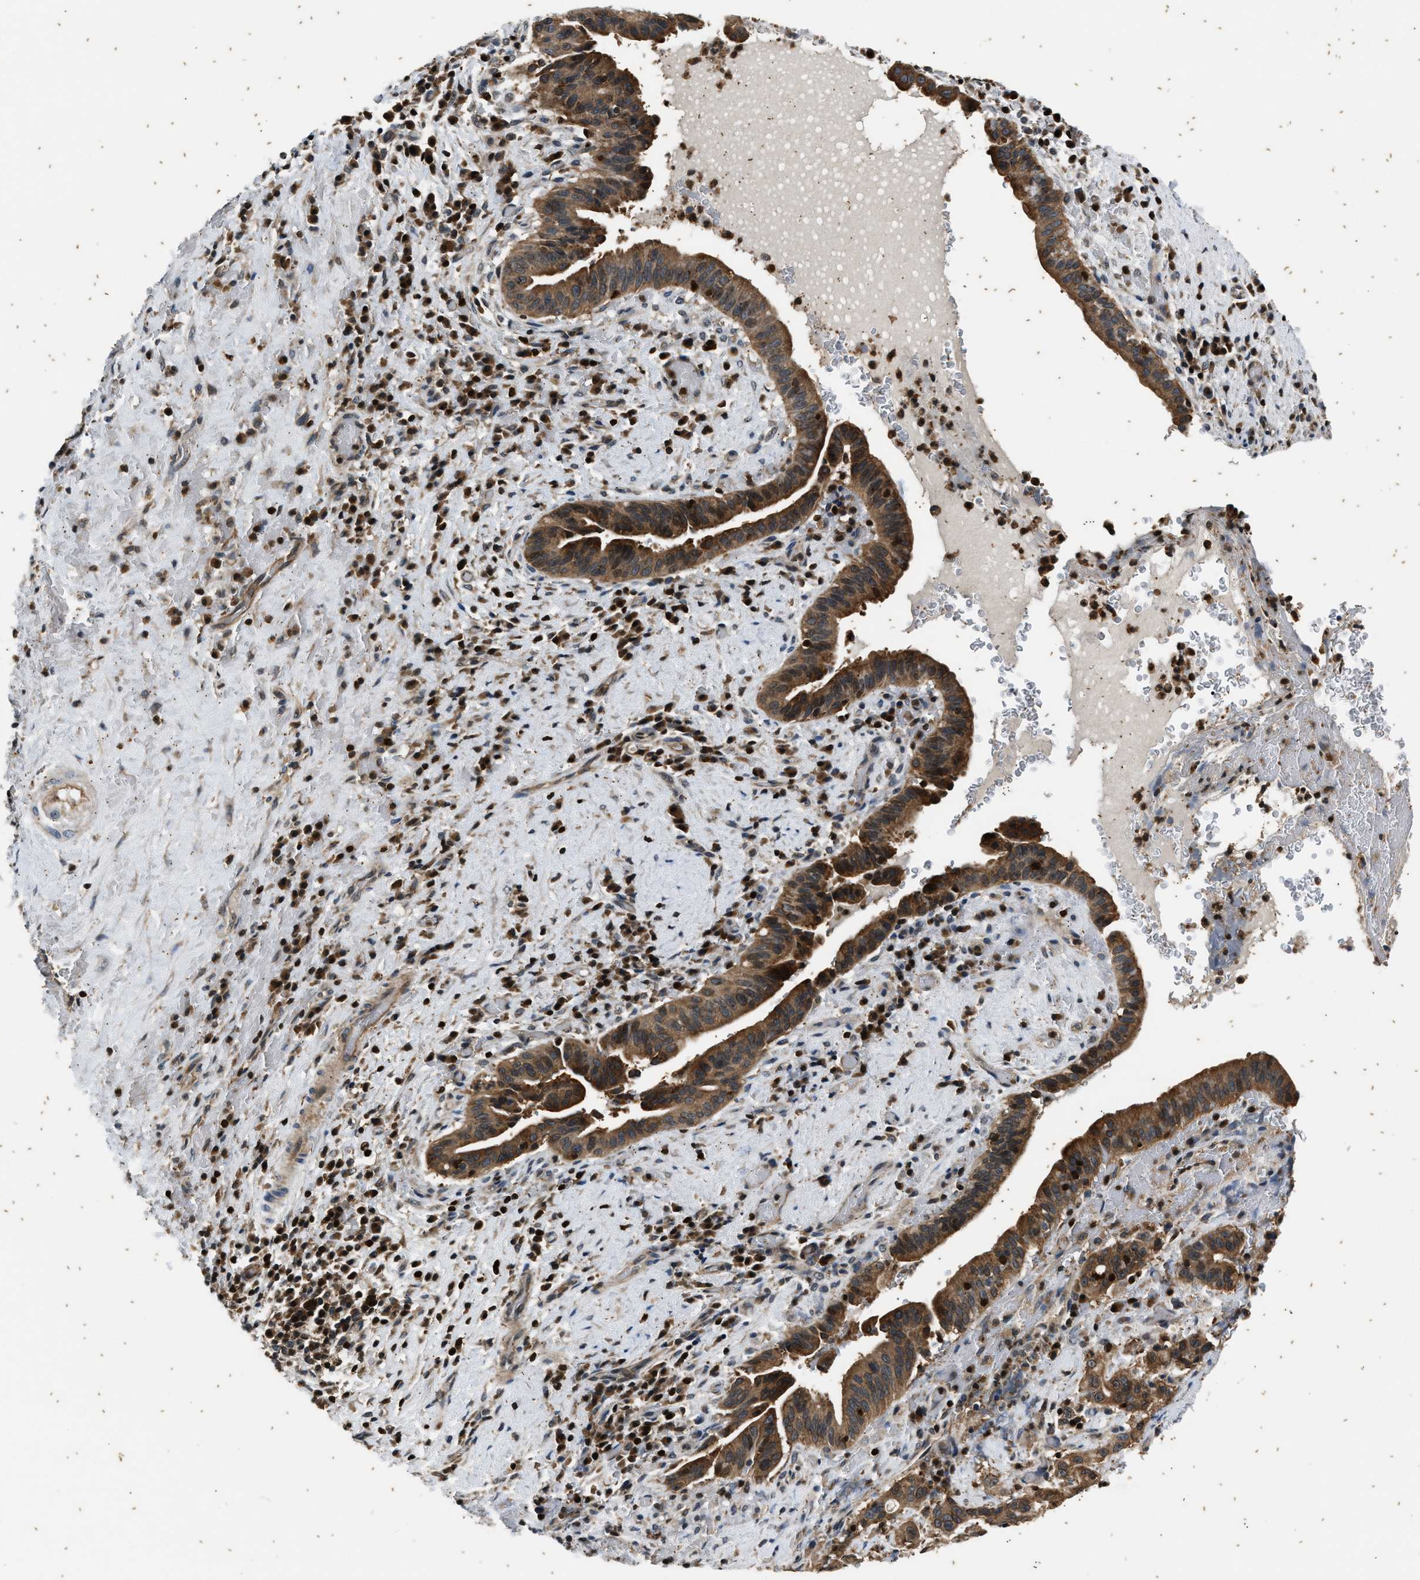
{"staining": {"intensity": "moderate", "quantity": ">75%", "location": "cytoplasmic/membranous"}, "tissue": "liver cancer", "cell_type": "Tumor cells", "image_type": "cancer", "snomed": [{"axis": "morphology", "description": "Cholangiocarcinoma"}, {"axis": "topography", "description": "Liver"}], "caption": "Immunohistochemistry image of cholangiocarcinoma (liver) stained for a protein (brown), which reveals medium levels of moderate cytoplasmic/membranous staining in about >75% of tumor cells.", "gene": "PTPN7", "patient": {"sex": "female", "age": 38}}